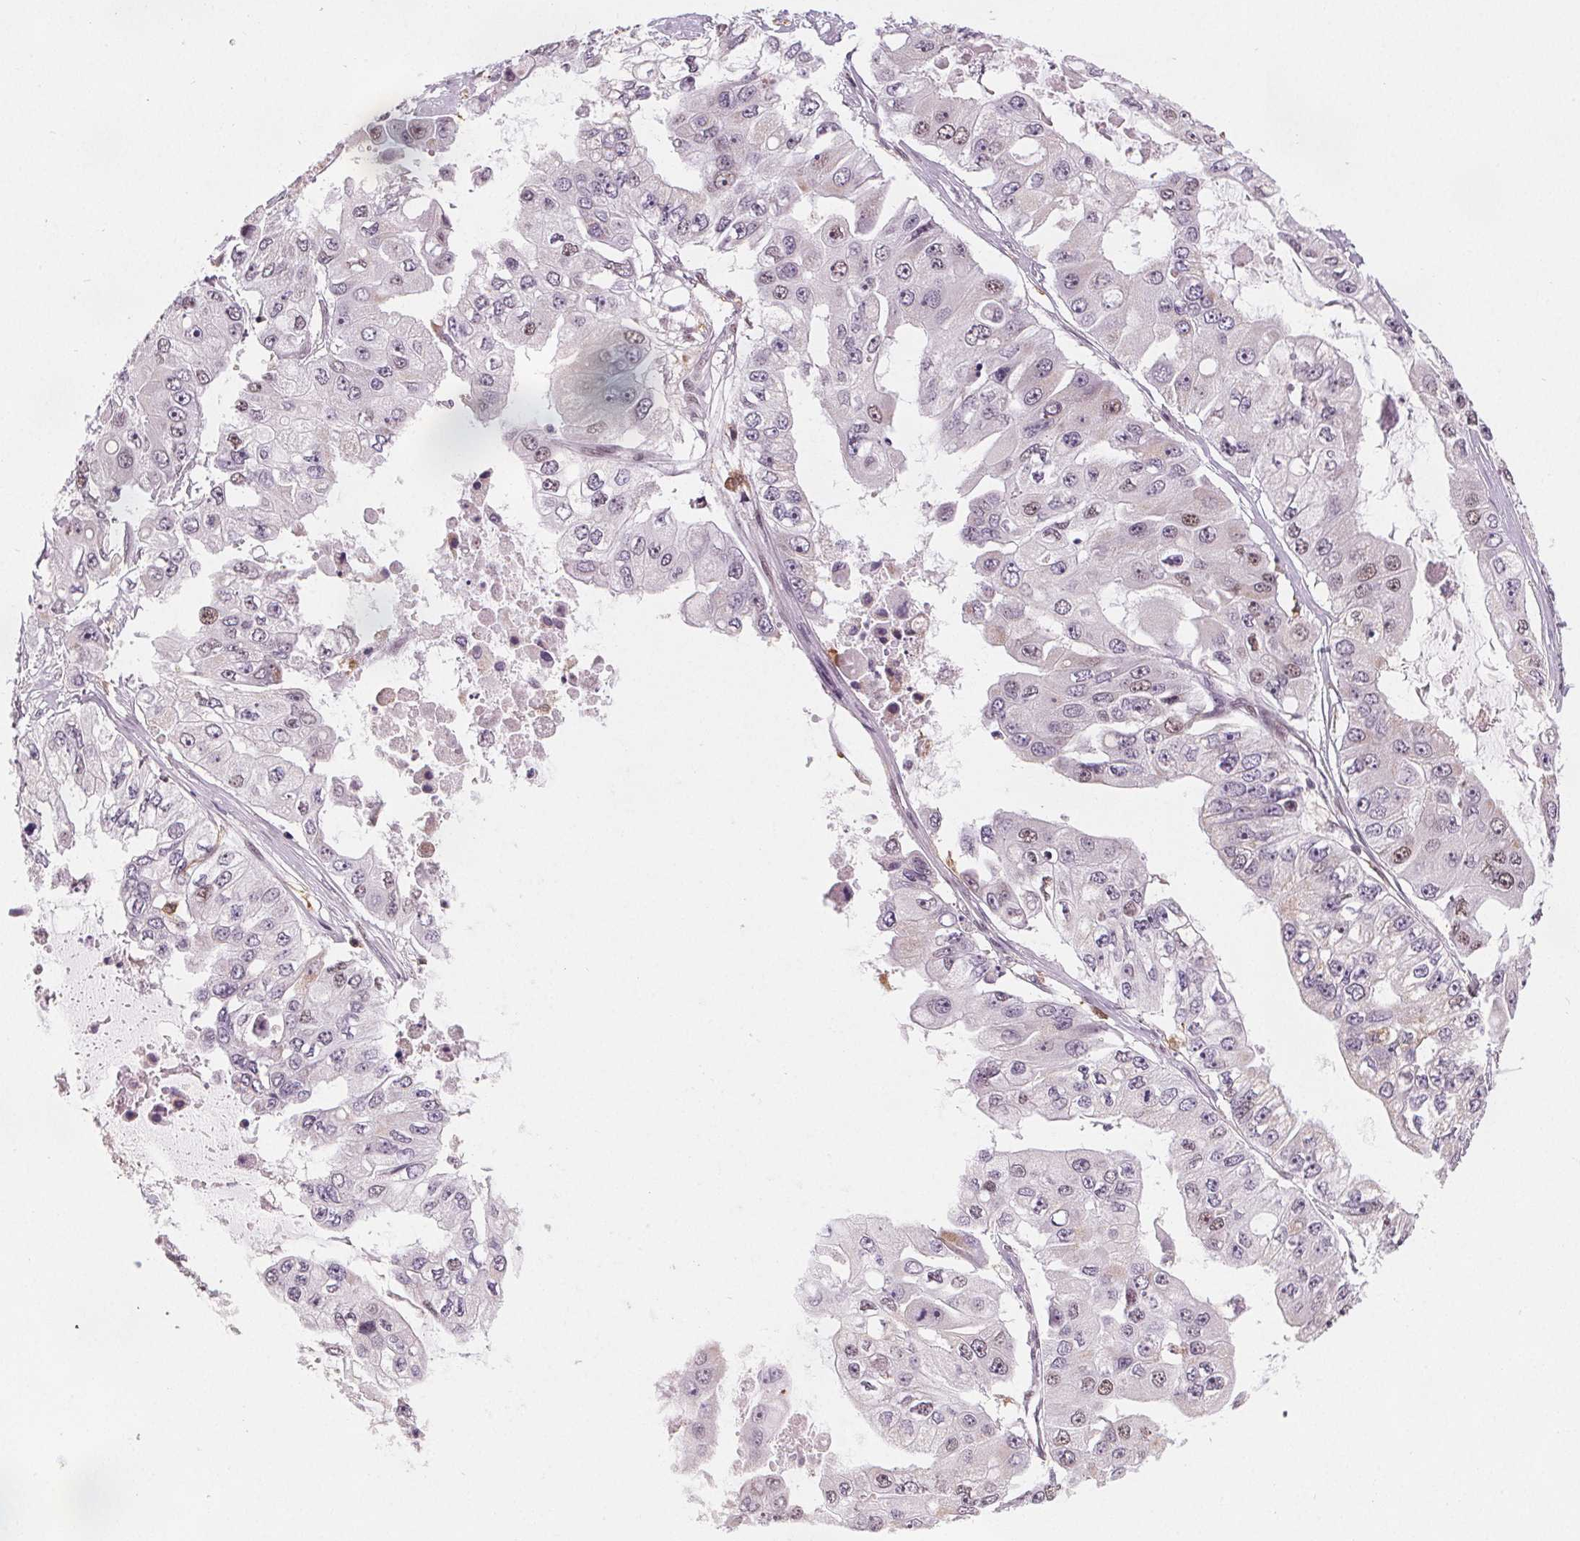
{"staining": {"intensity": "negative", "quantity": "none", "location": "none"}, "tissue": "ovarian cancer", "cell_type": "Tumor cells", "image_type": "cancer", "snomed": [{"axis": "morphology", "description": "Cystadenocarcinoma, serous, NOS"}, {"axis": "topography", "description": "Ovary"}], "caption": "Immunohistochemistry (IHC) photomicrograph of human ovarian cancer stained for a protein (brown), which shows no staining in tumor cells. (Immunohistochemistry (IHC), brightfield microscopy, high magnification).", "gene": "DPM2", "patient": {"sex": "female", "age": 56}}